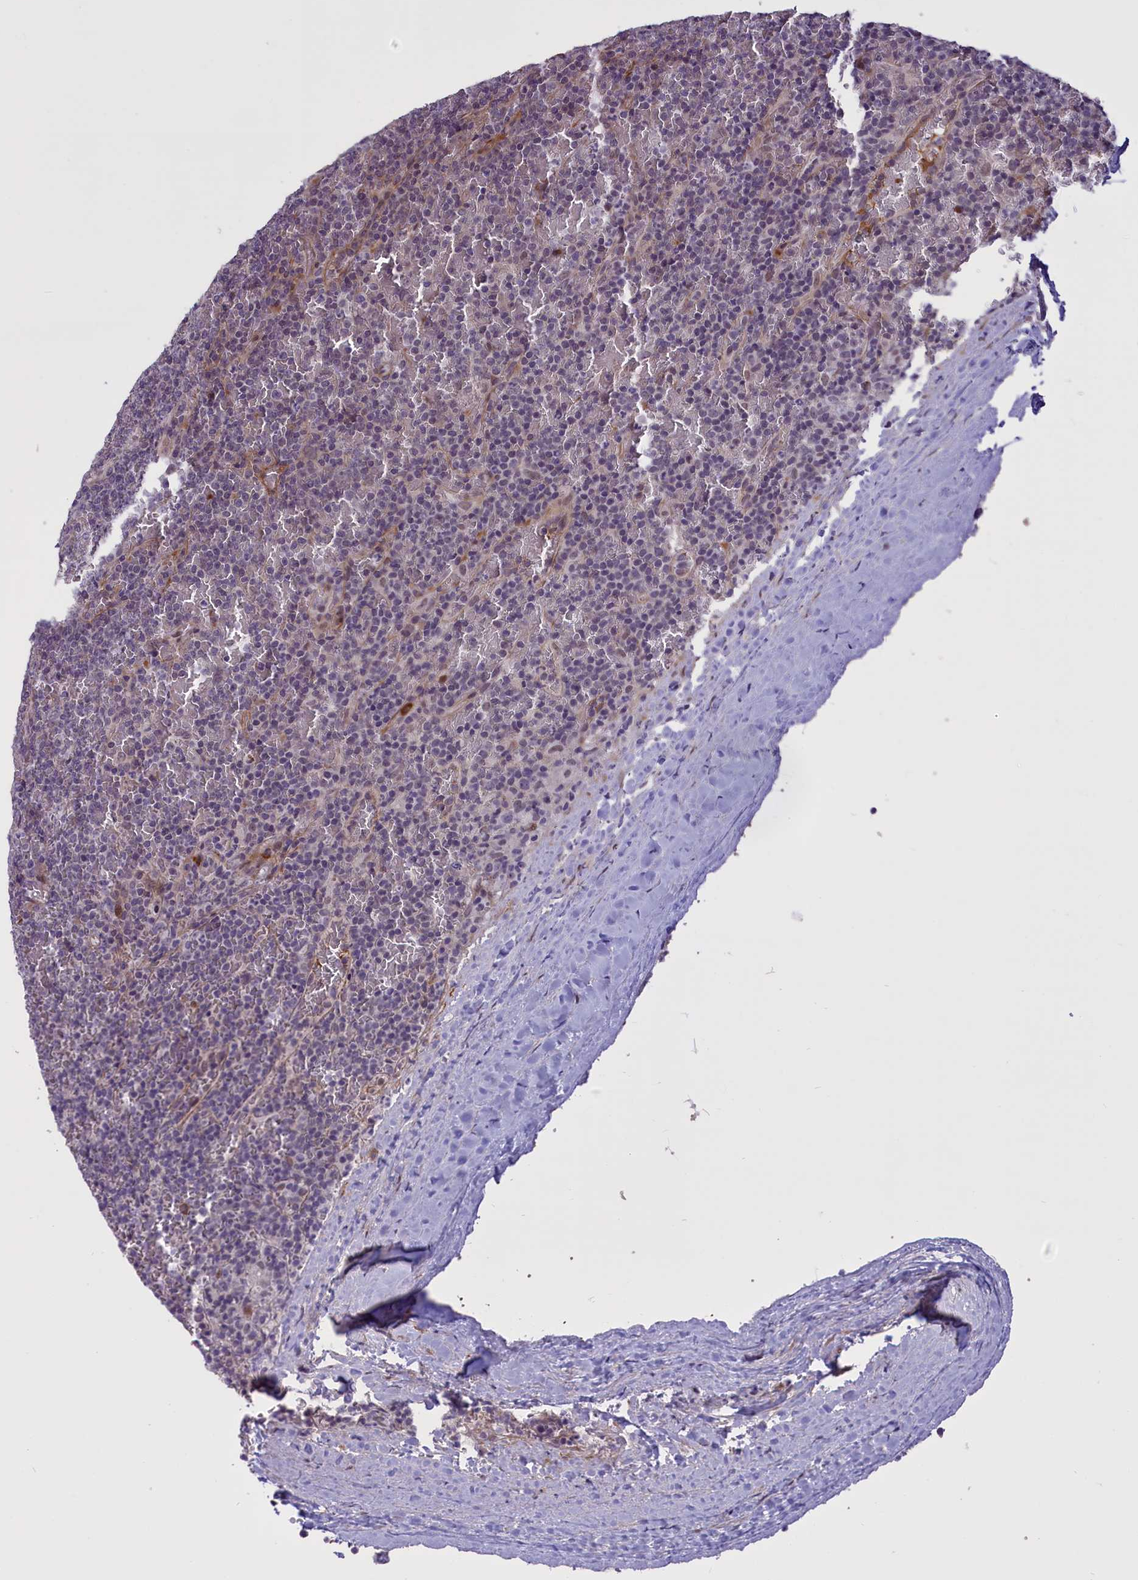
{"staining": {"intensity": "negative", "quantity": "none", "location": "none"}, "tissue": "lymphoma", "cell_type": "Tumor cells", "image_type": "cancer", "snomed": [{"axis": "morphology", "description": "Malignant lymphoma, non-Hodgkin's type, Low grade"}, {"axis": "topography", "description": "Spleen"}], "caption": "Low-grade malignant lymphoma, non-Hodgkin's type stained for a protein using immunohistochemistry shows no expression tumor cells.", "gene": "ENHO", "patient": {"sex": "female", "age": 19}}